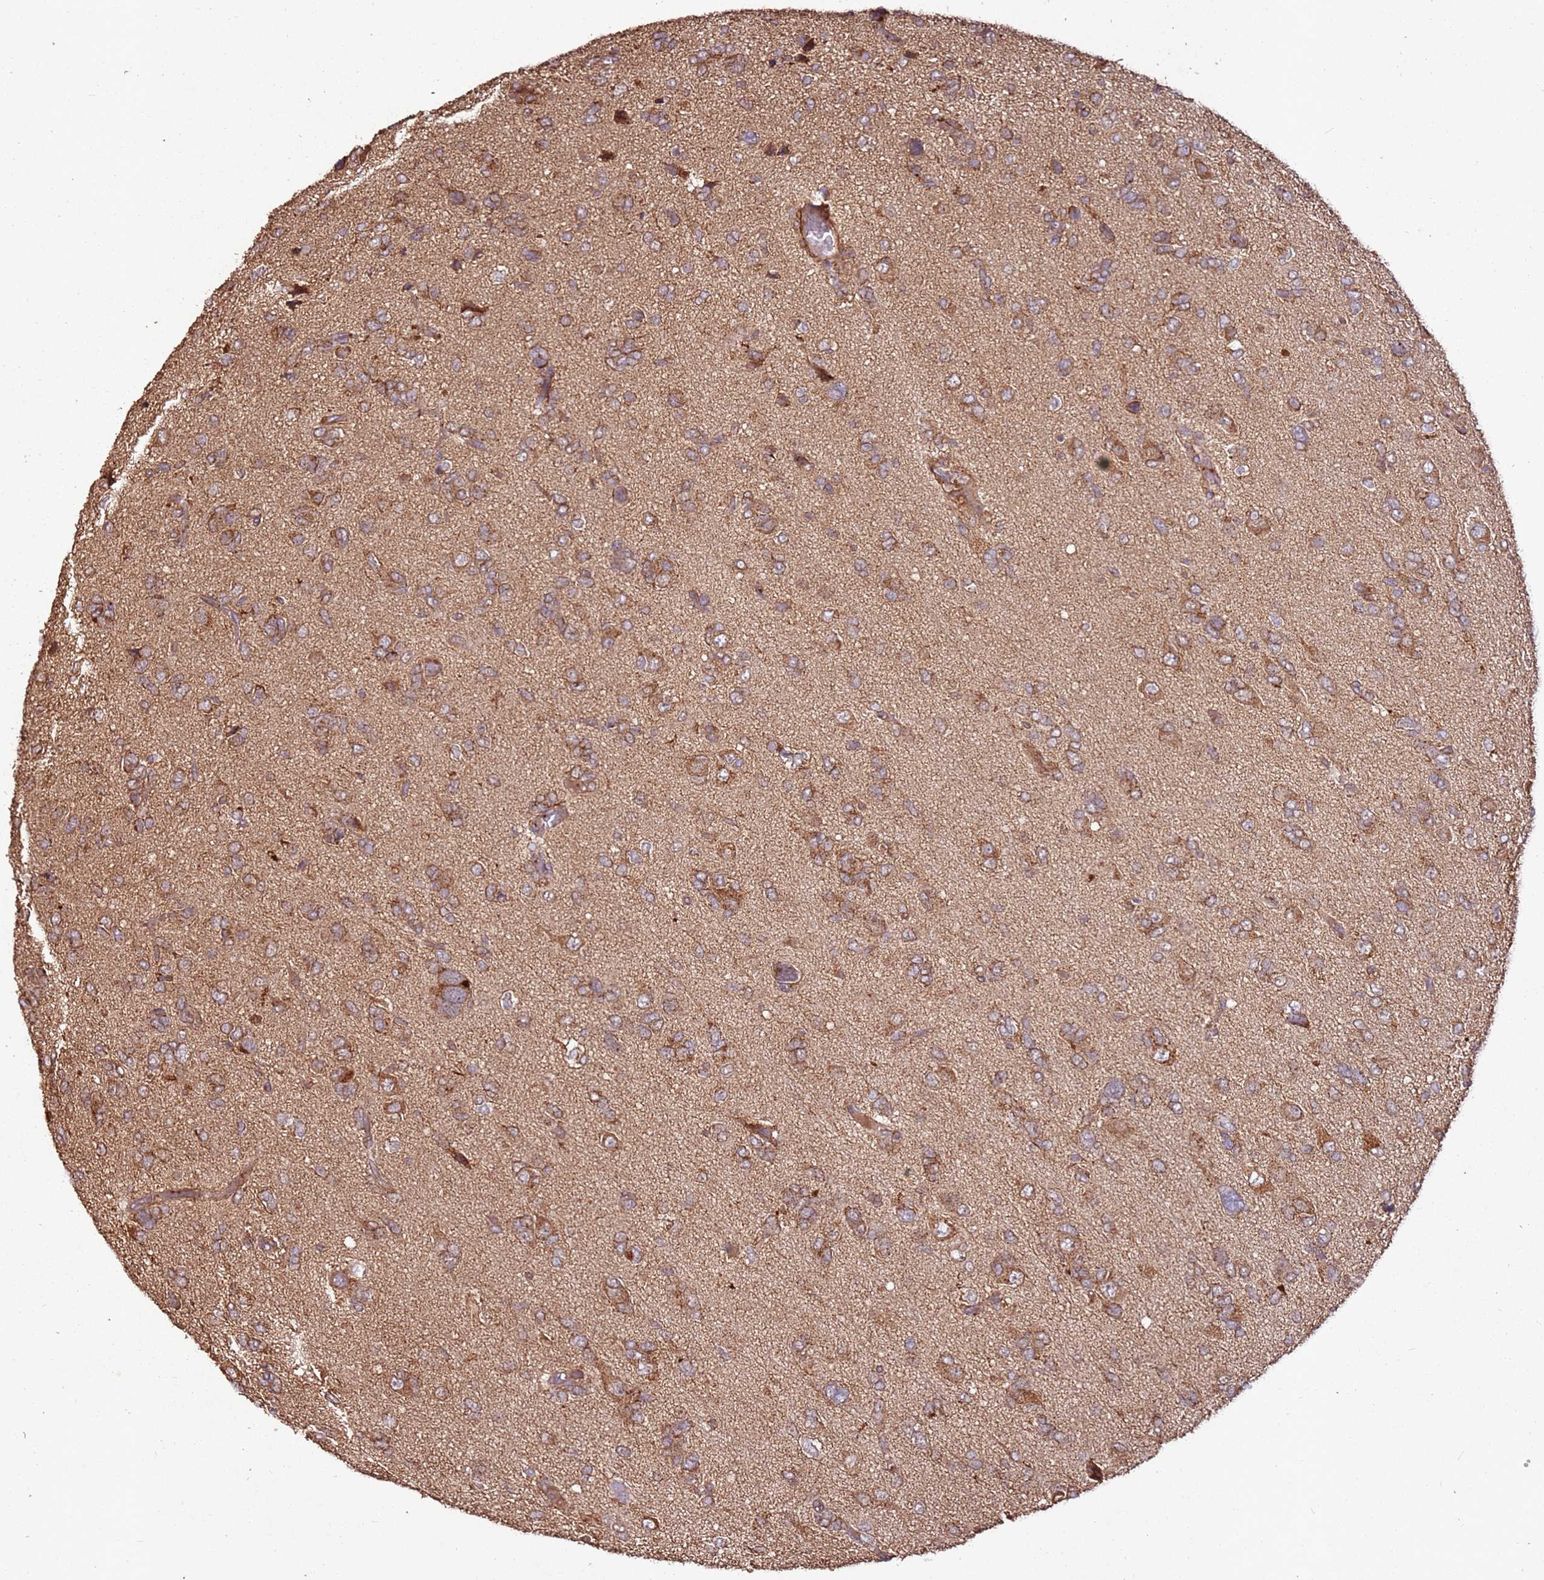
{"staining": {"intensity": "moderate", "quantity": "25%-75%", "location": "cytoplasmic/membranous"}, "tissue": "glioma", "cell_type": "Tumor cells", "image_type": "cancer", "snomed": [{"axis": "morphology", "description": "Glioma, malignant, High grade"}, {"axis": "topography", "description": "Brain"}], "caption": "A brown stain highlights moderate cytoplasmic/membranous staining of a protein in human glioma tumor cells.", "gene": "FAM186A", "patient": {"sex": "female", "age": 59}}